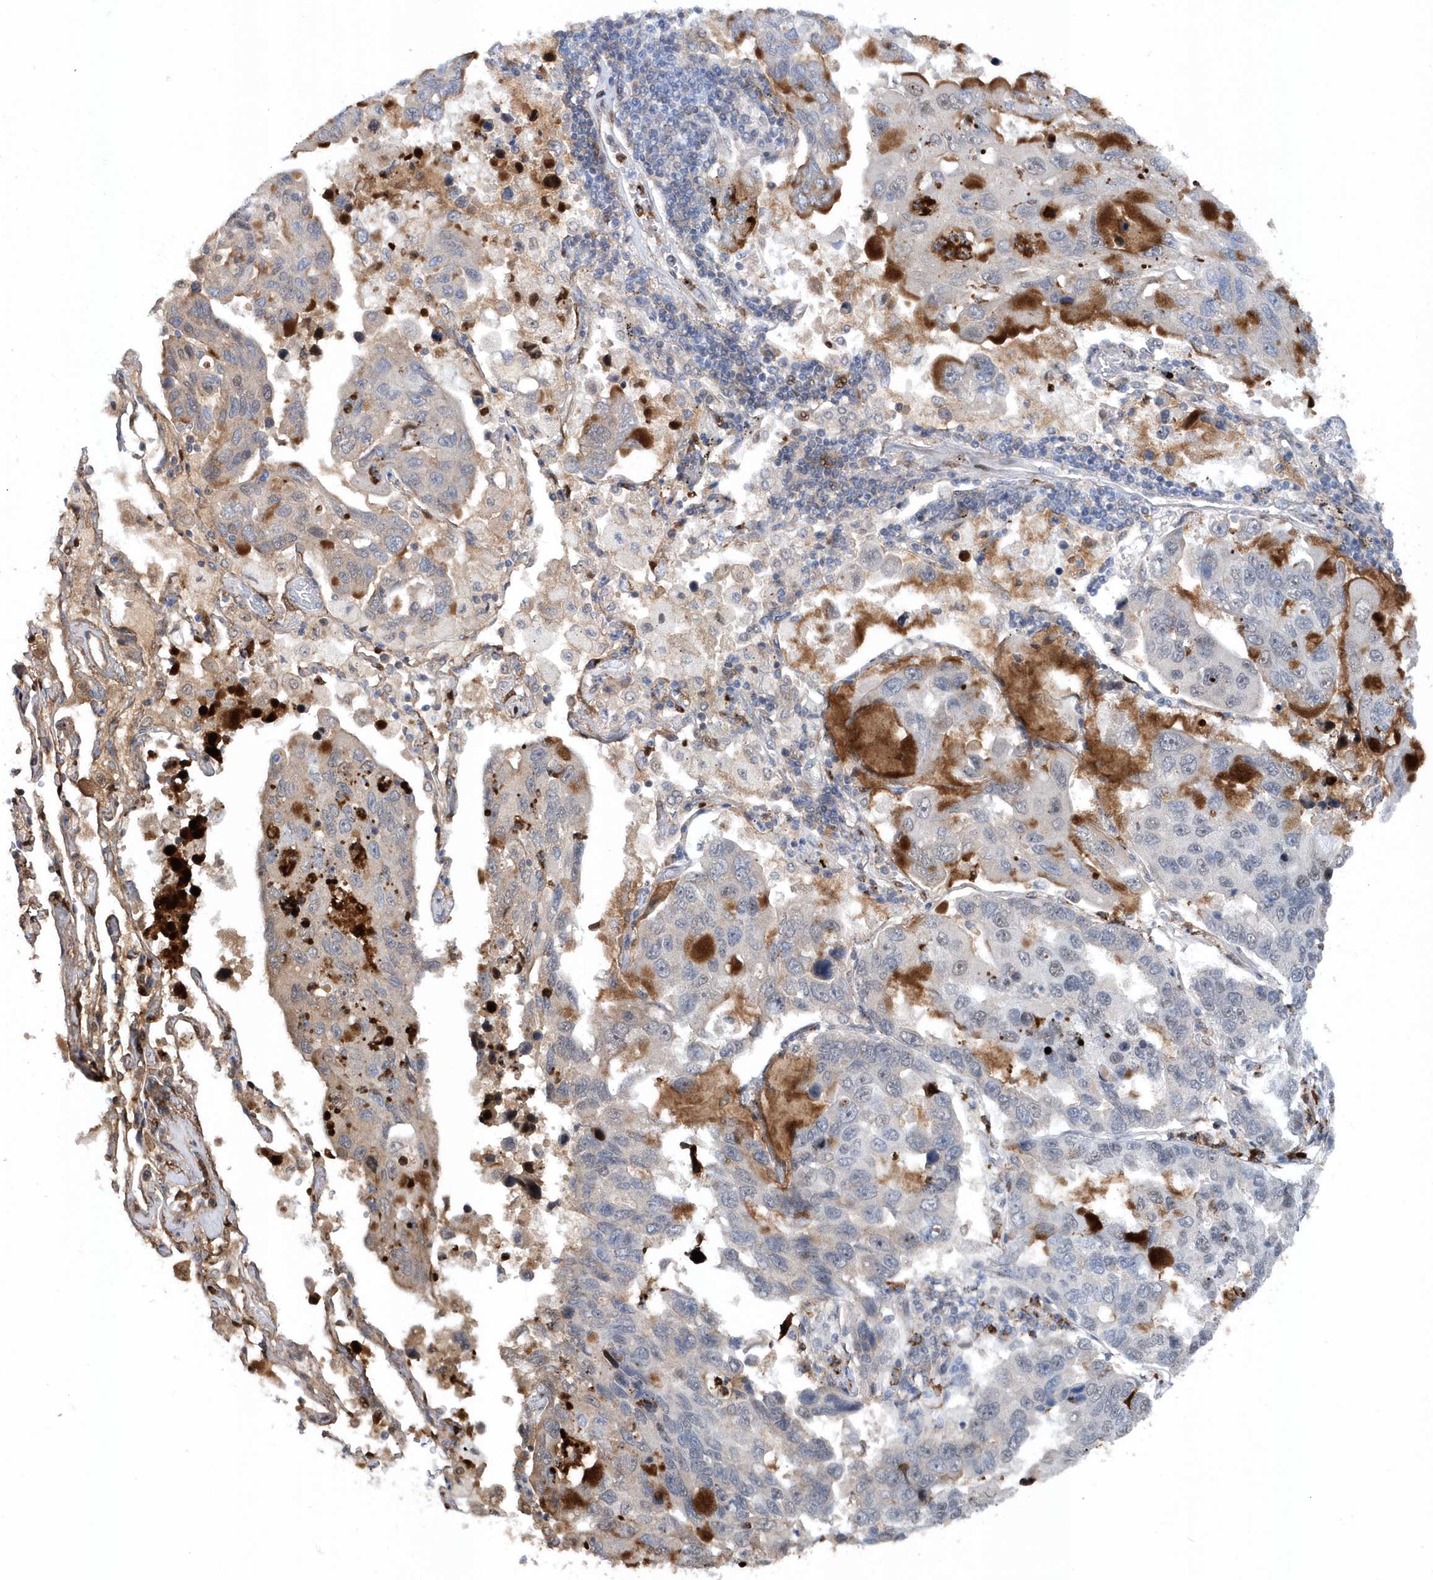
{"staining": {"intensity": "strong", "quantity": "<25%", "location": "cytoplasmic/membranous"}, "tissue": "lung cancer", "cell_type": "Tumor cells", "image_type": "cancer", "snomed": [{"axis": "morphology", "description": "Adenocarcinoma, NOS"}, {"axis": "topography", "description": "Lung"}], "caption": "High-power microscopy captured an immunohistochemistry (IHC) micrograph of lung adenocarcinoma, revealing strong cytoplasmic/membranous expression in approximately <25% of tumor cells.", "gene": "ASCL4", "patient": {"sex": "male", "age": 64}}